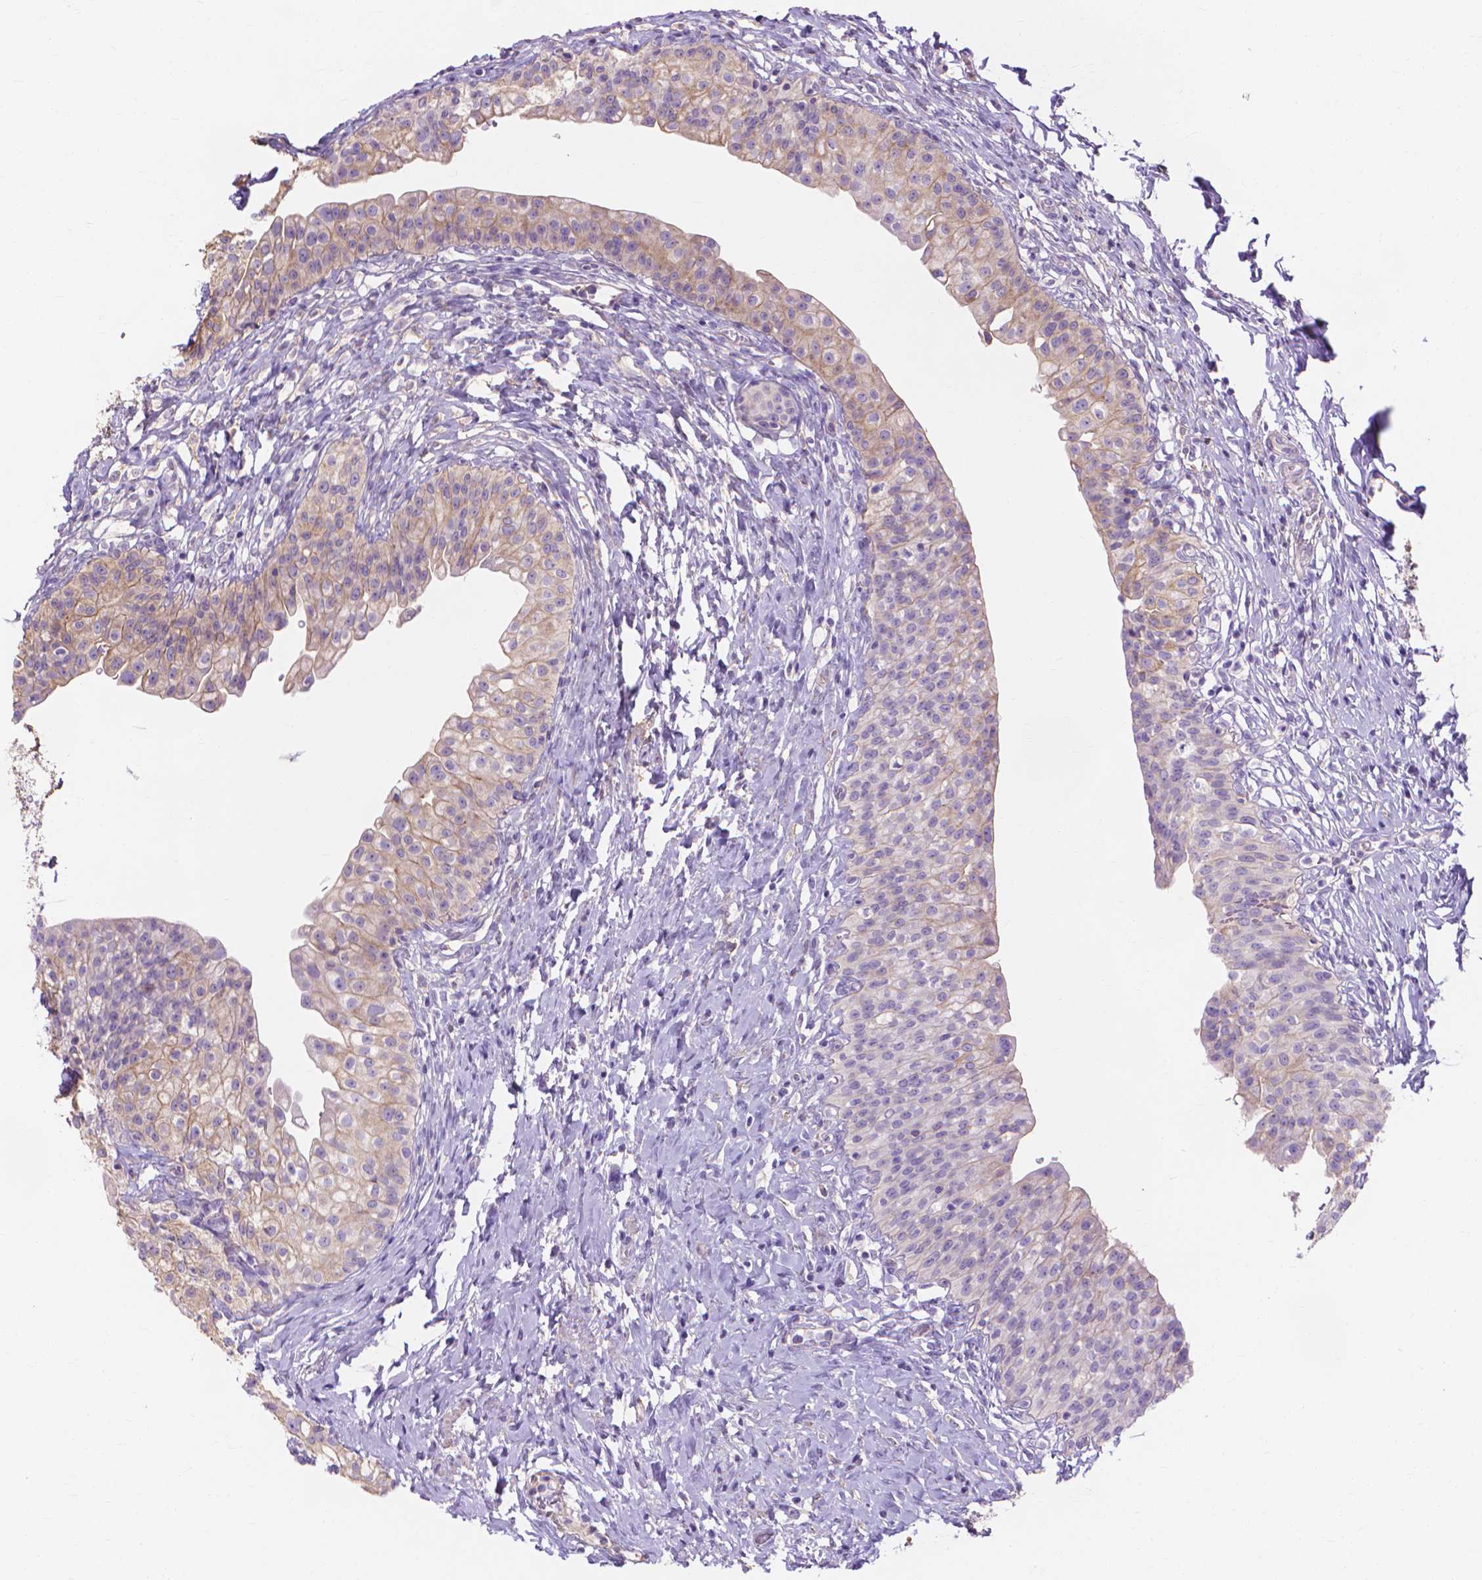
{"staining": {"intensity": "weak", "quantity": "<25%", "location": "cytoplasmic/membranous"}, "tissue": "urinary bladder", "cell_type": "Urothelial cells", "image_type": "normal", "snomed": [{"axis": "morphology", "description": "Normal tissue, NOS"}, {"axis": "topography", "description": "Urinary bladder"}], "caption": "High power microscopy photomicrograph of an immunohistochemistry micrograph of benign urinary bladder, revealing no significant staining in urothelial cells. The staining is performed using DAB (3,3'-diaminobenzidine) brown chromogen with nuclei counter-stained in using hematoxylin.", "gene": "MBLAC1", "patient": {"sex": "male", "age": 76}}